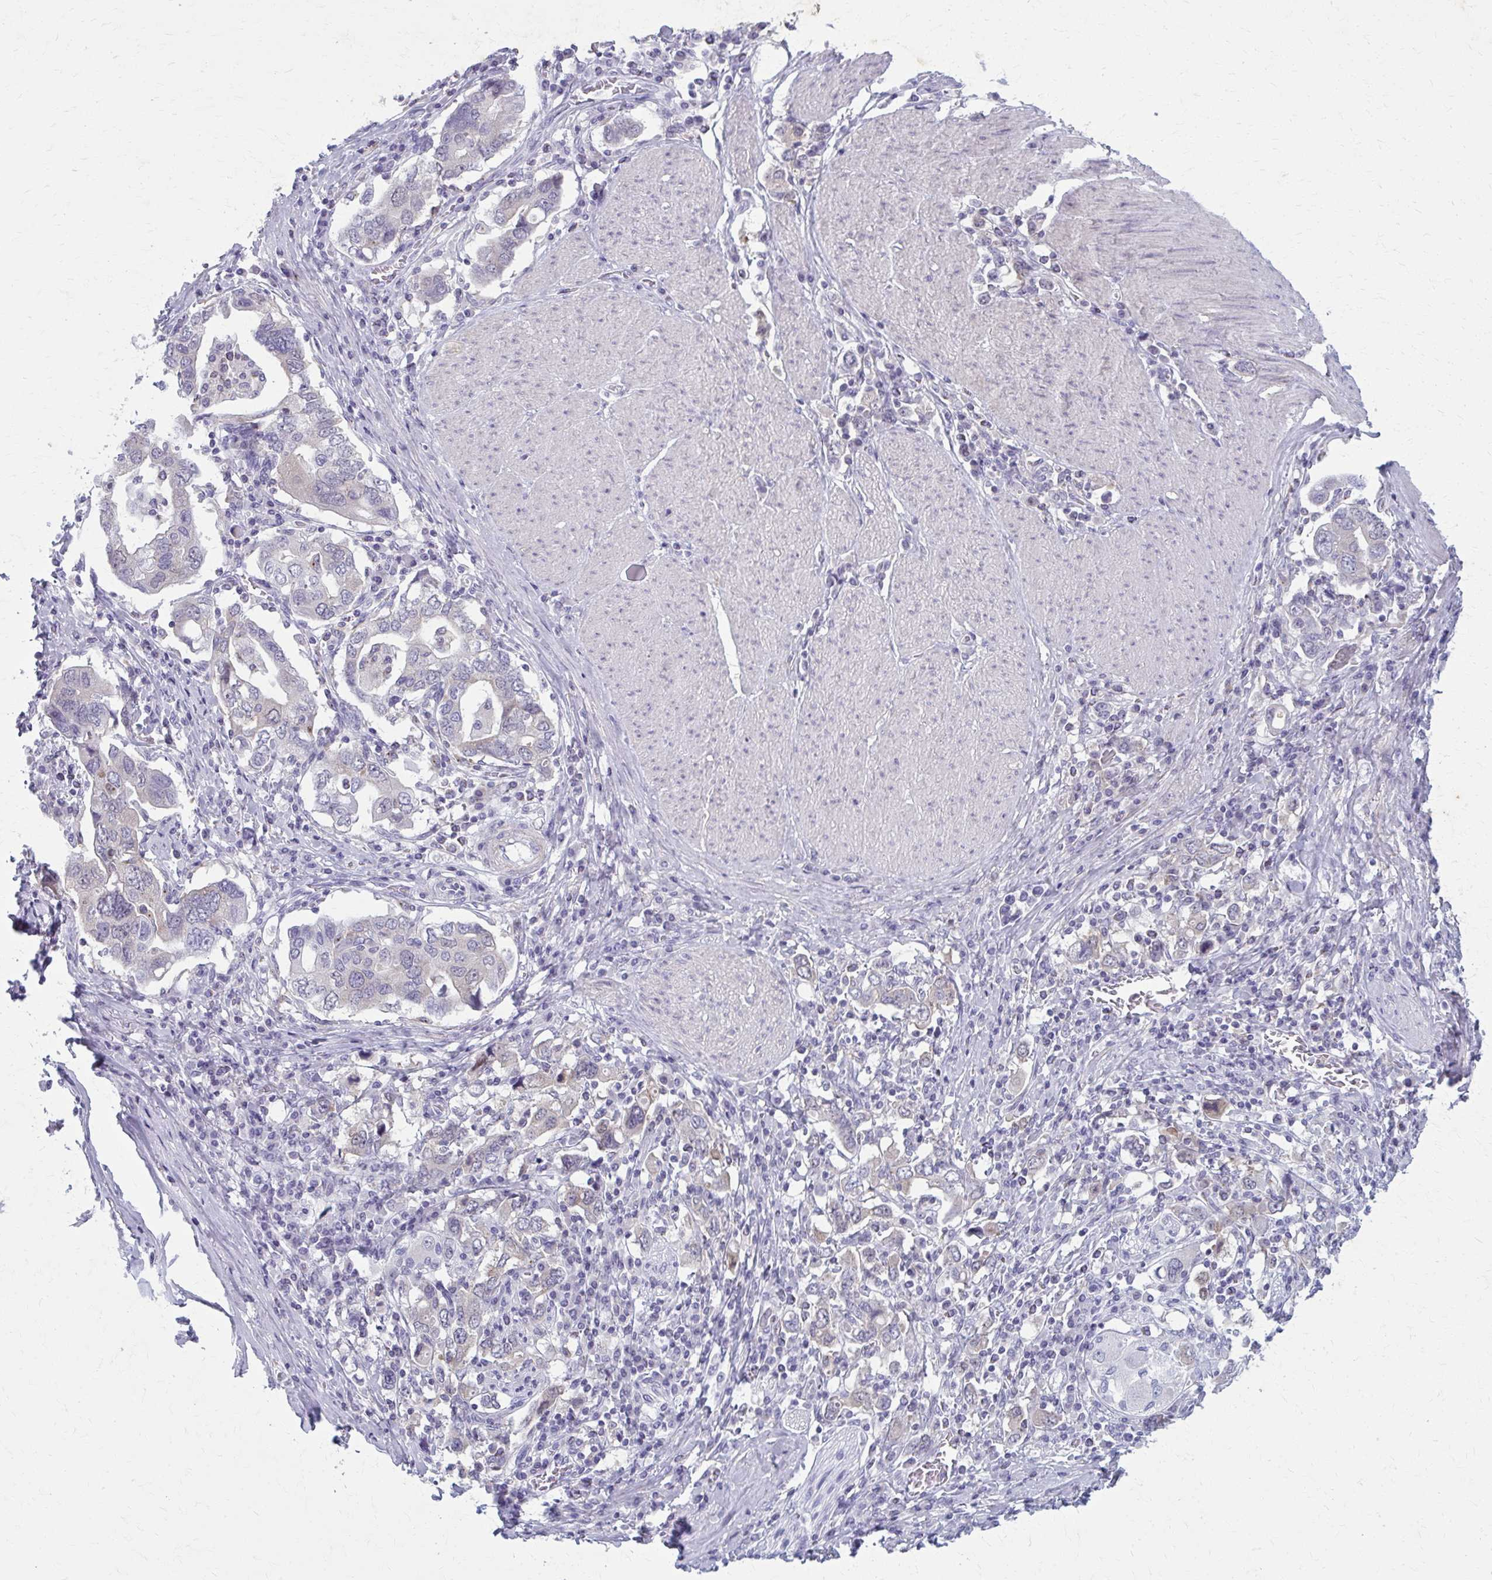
{"staining": {"intensity": "negative", "quantity": "none", "location": "none"}, "tissue": "stomach cancer", "cell_type": "Tumor cells", "image_type": "cancer", "snomed": [{"axis": "morphology", "description": "Adenocarcinoma, NOS"}, {"axis": "topography", "description": "Stomach, upper"}, {"axis": "topography", "description": "Stomach"}], "caption": "An image of stomach cancer stained for a protein reveals no brown staining in tumor cells. Brightfield microscopy of immunohistochemistry stained with DAB (3,3'-diaminobenzidine) (brown) and hematoxylin (blue), captured at high magnification.", "gene": "CARD9", "patient": {"sex": "male", "age": 62}}